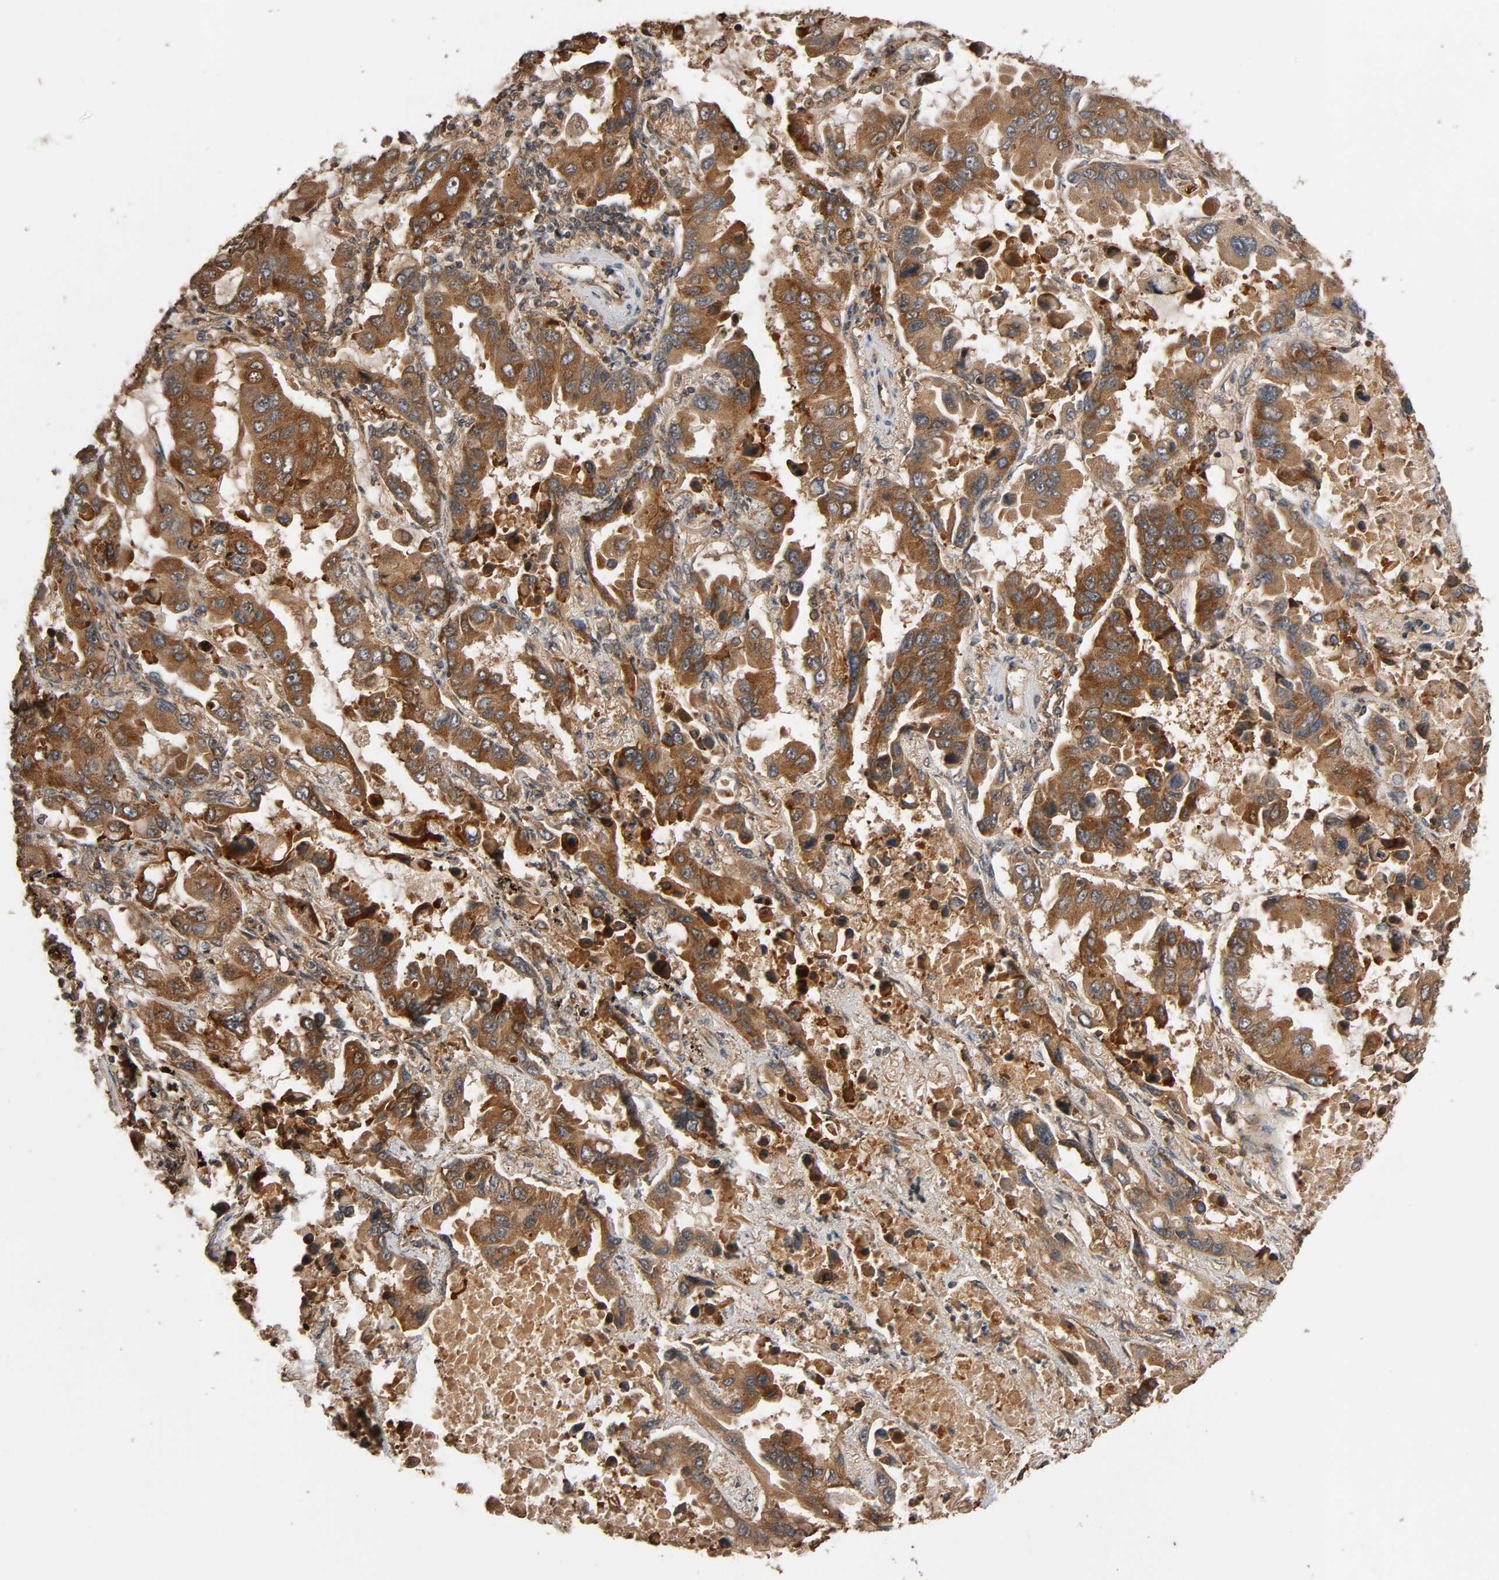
{"staining": {"intensity": "strong", "quantity": ">75%", "location": "cytoplasmic/membranous"}, "tissue": "lung cancer", "cell_type": "Tumor cells", "image_type": "cancer", "snomed": [{"axis": "morphology", "description": "Adenocarcinoma, NOS"}, {"axis": "topography", "description": "Lung"}], "caption": "Tumor cells display high levels of strong cytoplasmic/membranous staining in about >75% of cells in adenocarcinoma (lung). Using DAB (brown) and hematoxylin (blue) stains, captured at high magnification using brightfield microscopy.", "gene": "MAP3K8", "patient": {"sex": "male", "age": 64}}